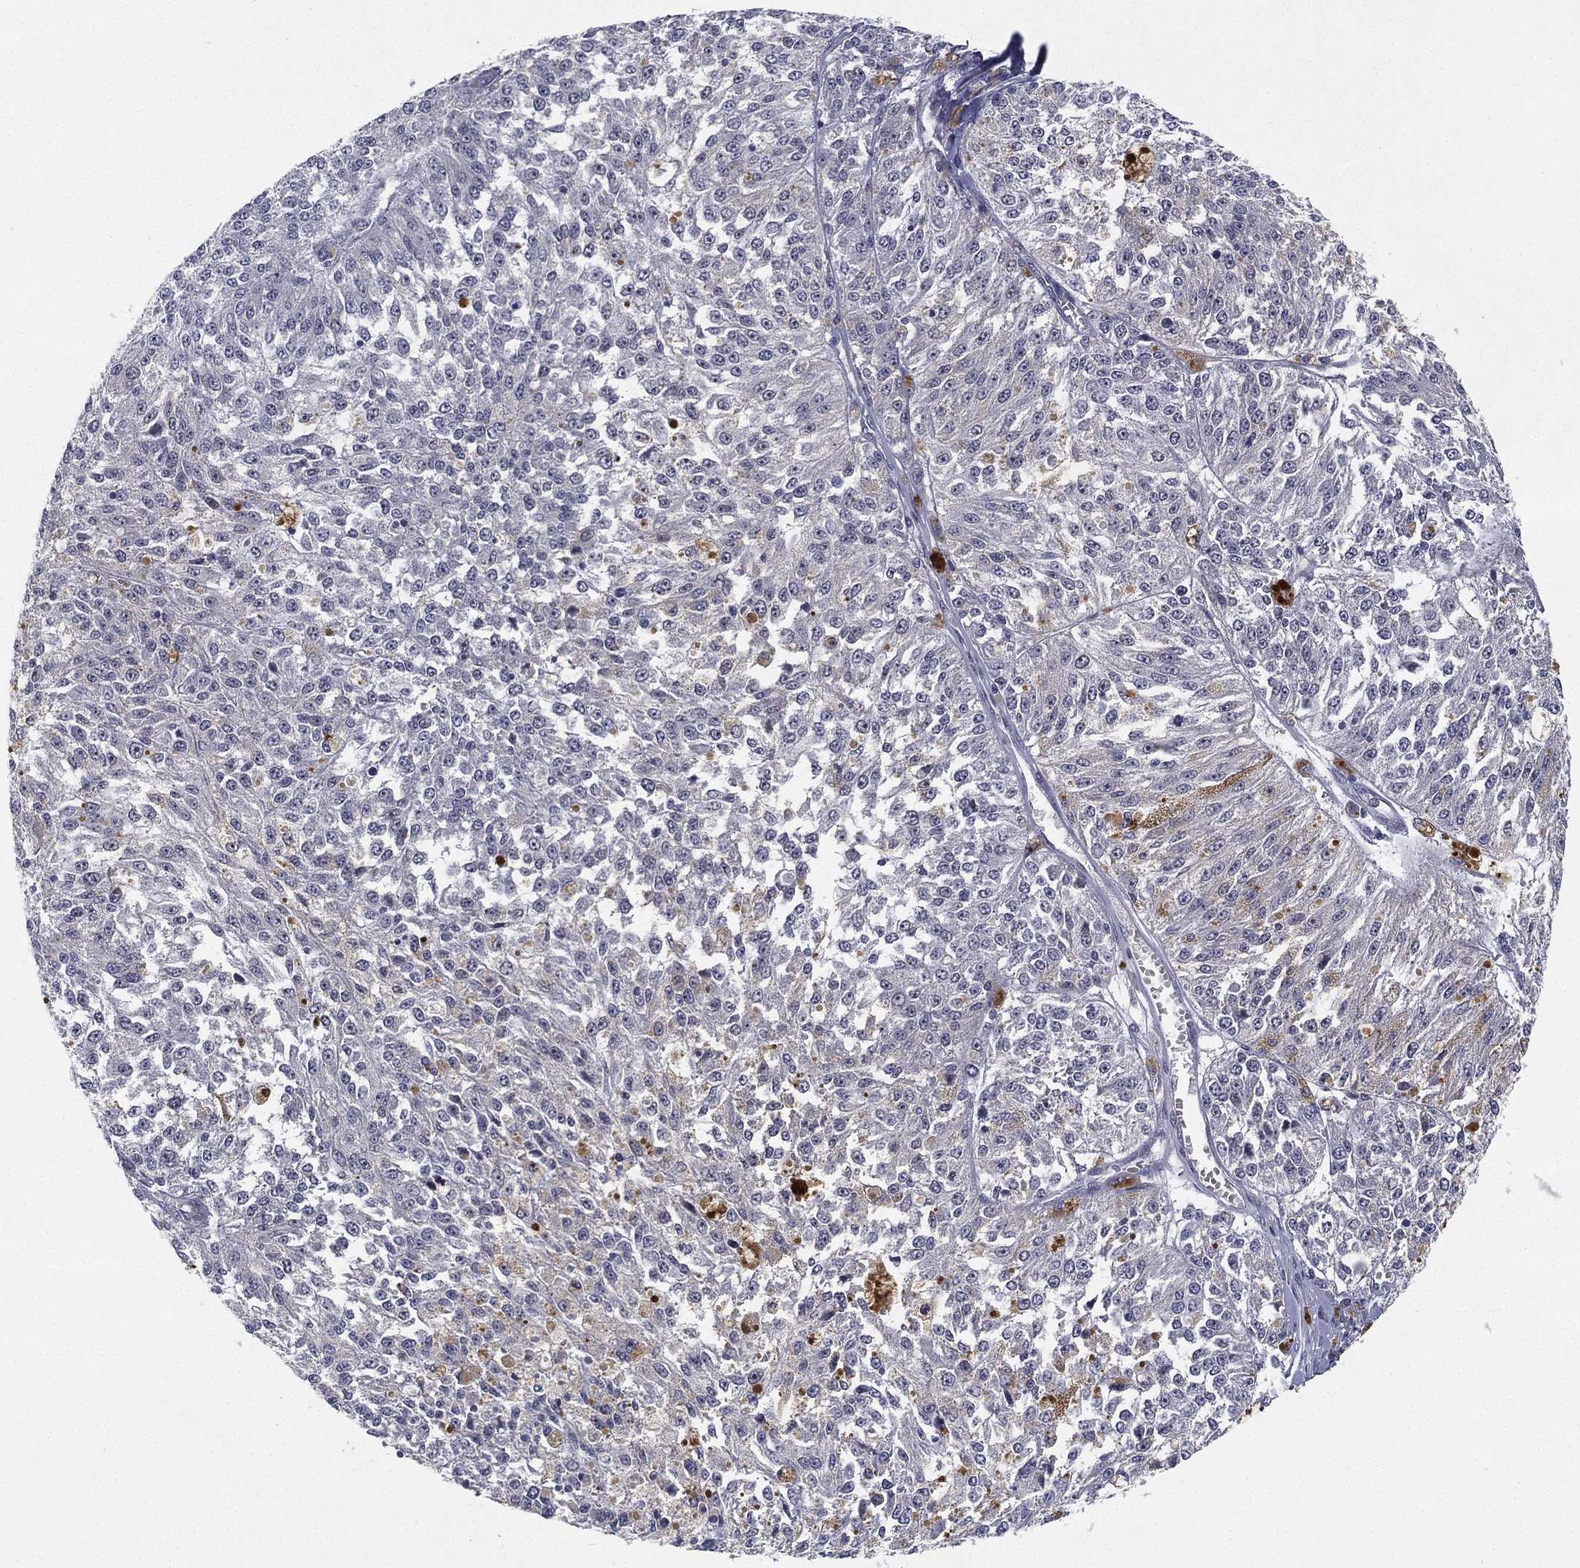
{"staining": {"intensity": "negative", "quantity": "none", "location": "none"}, "tissue": "melanoma", "cell_type": "Tumor cells", "image_type": "cancer", "snomed": [{"axis": "morphology", "description": "Malignant melanoma, Metastatic site"}, {"axis": "topography", "description": "Lymph node"}], "caption": "DAB immunohistochemical staining of human melanoma exhibits no significant expression in tumor cells. (DAB IHC visualized using brightfield microscopy, high magnification).", "gene": "MS4A8", "patient": {"sex": "female", "age": 64}}